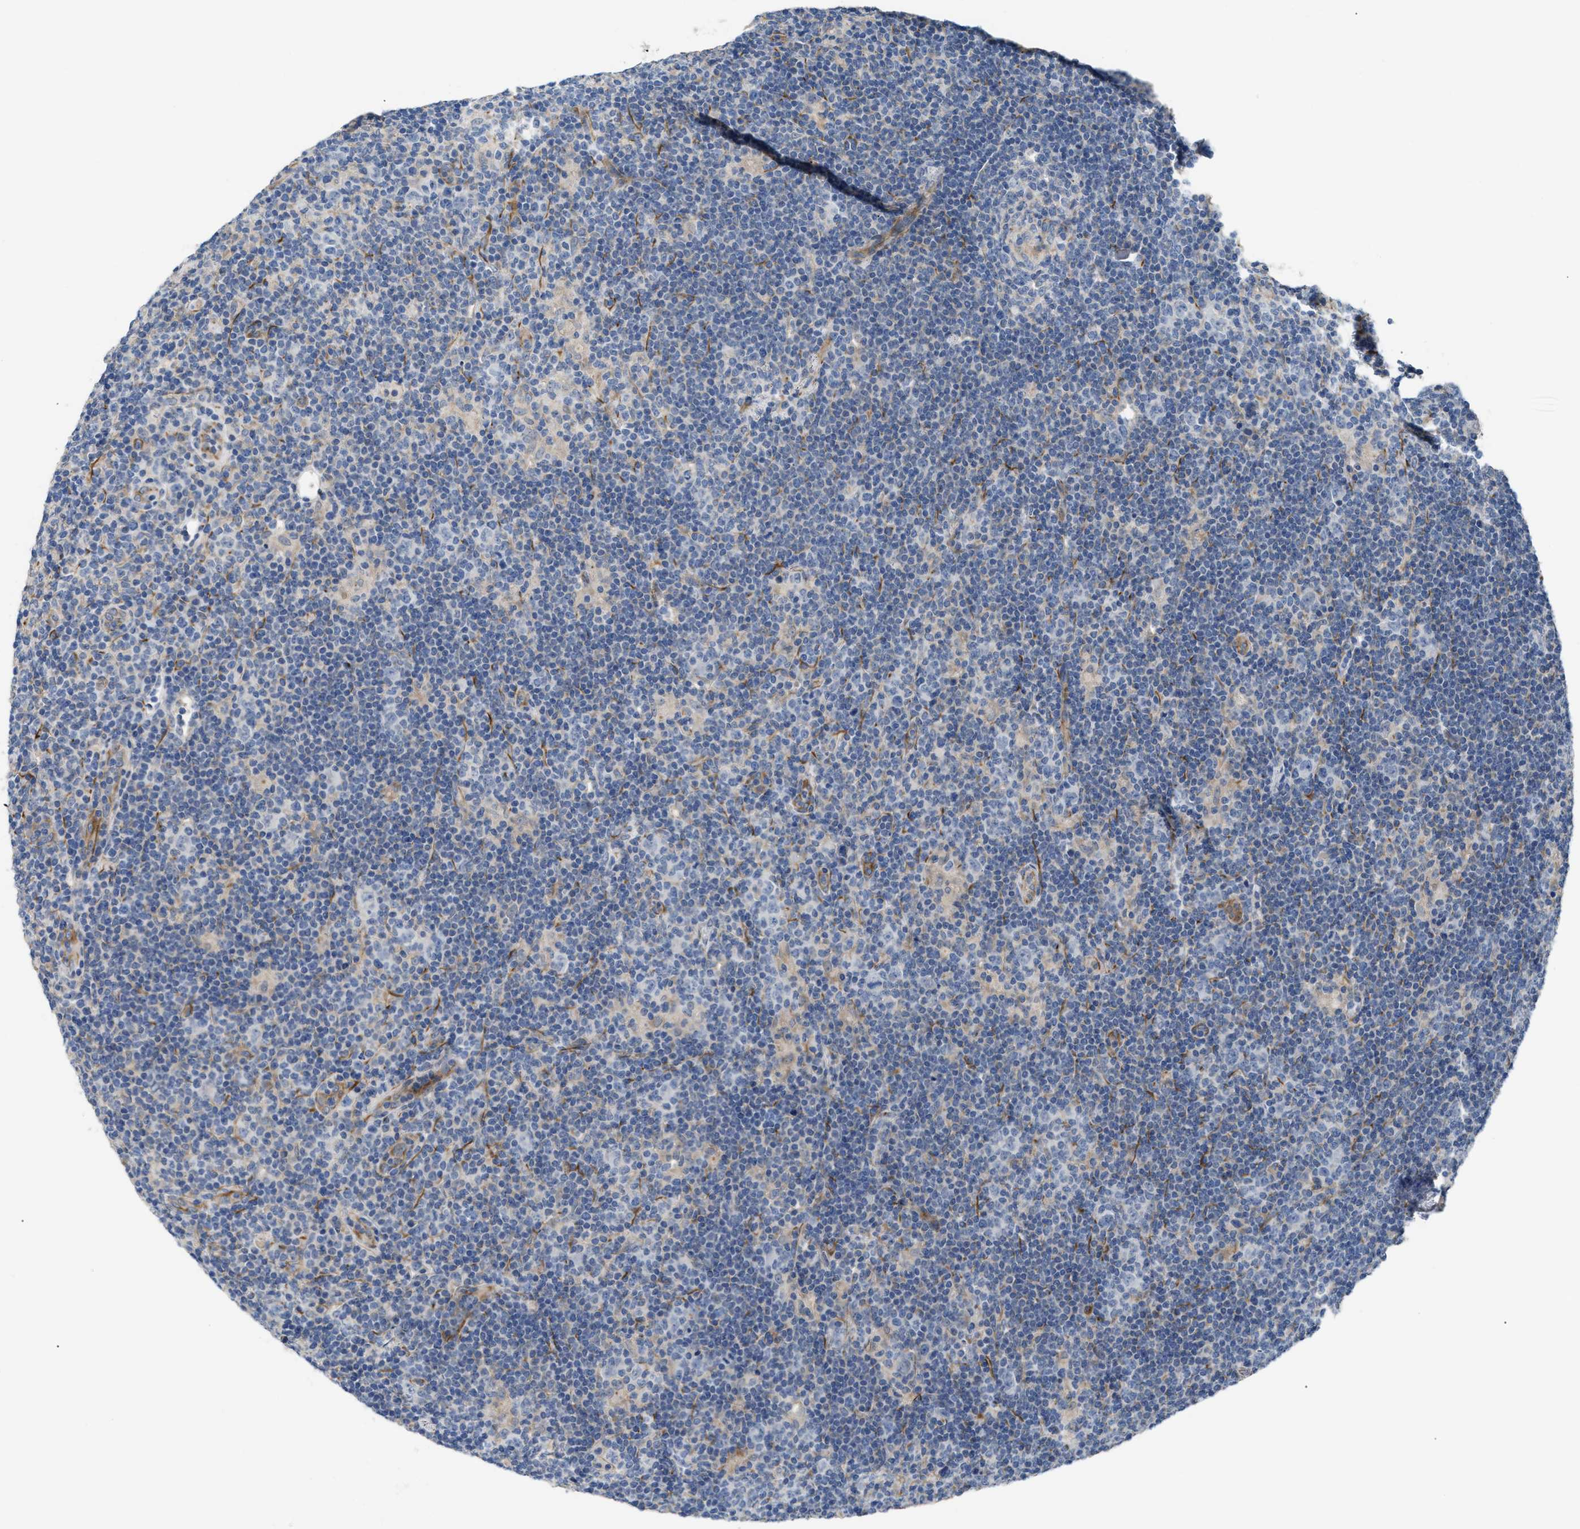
{"staining": {"intensity": "negative", "quantity": "none", "location": "none"}, "tissue": "lymphoma", "cell_type": "Tumor cells", "image_type": "cancer", "snomed": [{"axis": "morphology", "description": "Hodgkin's disease, NOS"}, {"axis": "topography", "description": "Lymph node"}], "caption": "Immunohistochemistry (IHC) of human Hodgkin's disease shows no positivity in tumor cells. (DAB (3,3'-diaminobenzidine) immunohistochemistry (IHC) with hematoxylin counter stain).", "gene": "DHX58", "patient": {"sex": "female", "age": 57}}